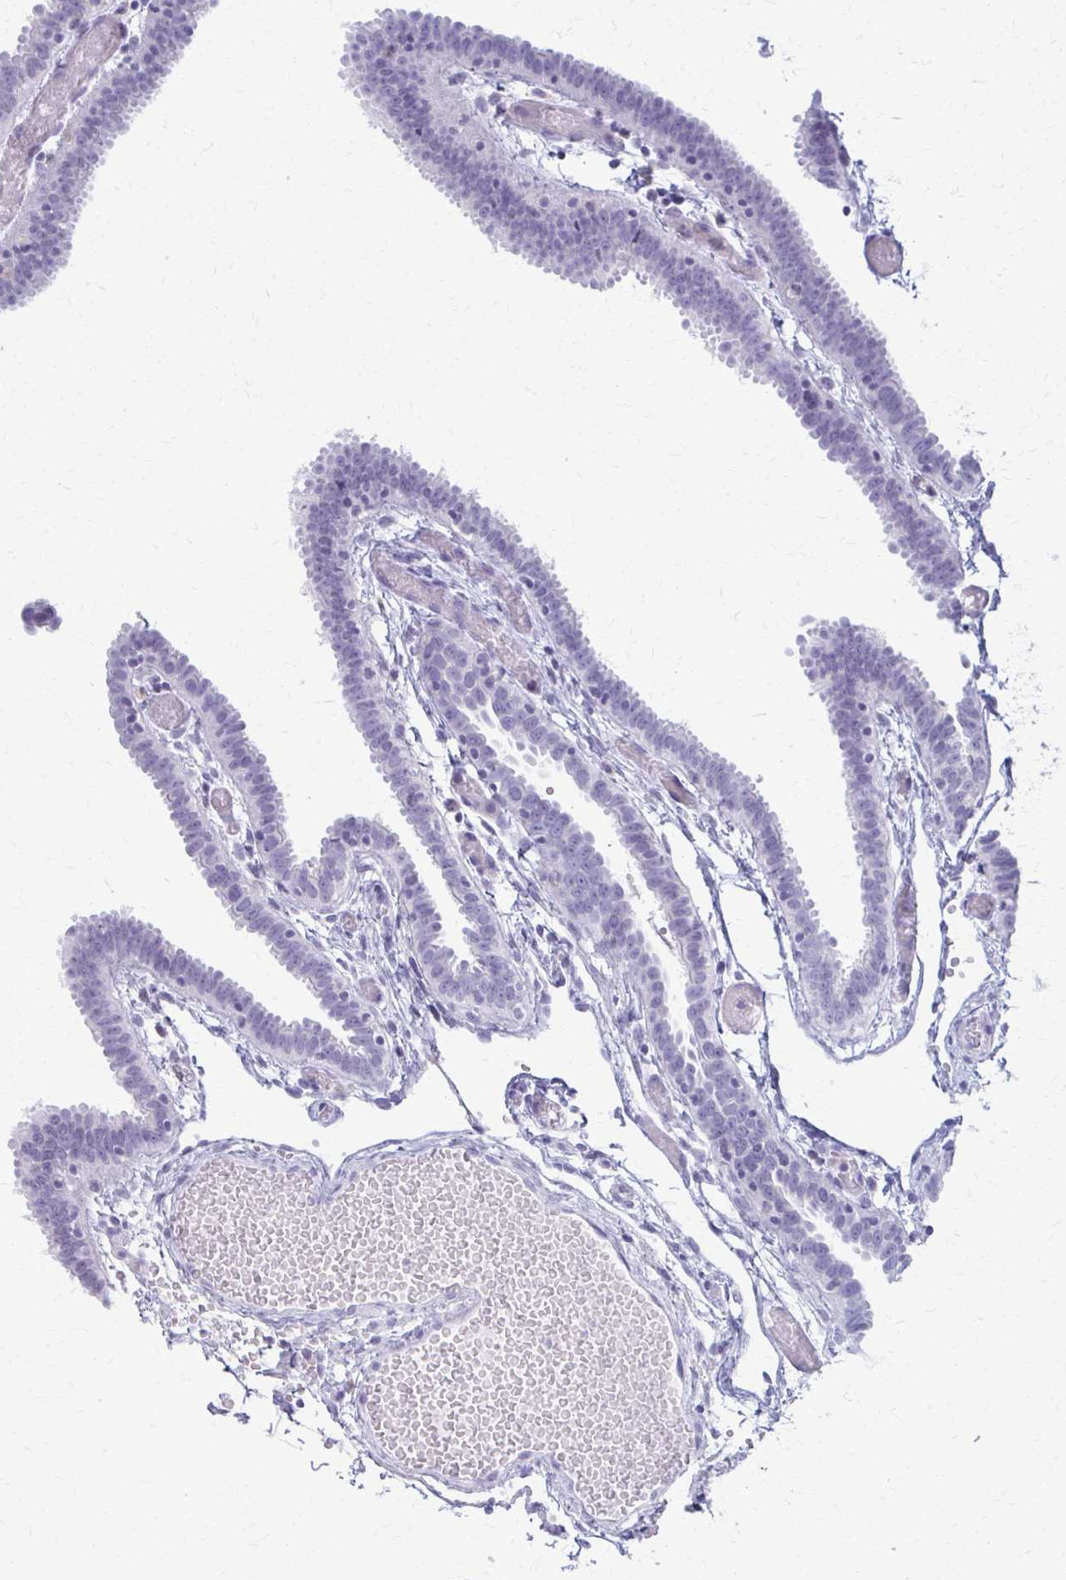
{"staining": {"intensity": "negative", "quantity": "none", "location": "none"}, "tissue": "fallopian tube", "cell_type": "Glandular cells", "image_type": "normal", "snomed": [{"axis": "morphology", "description": "Normal tissue, NOS"}, {"axis": "topography", "description": "Fallopian tube"}], "caption": "Immunohistochemistry image of normal fallopian tube stained for a protein (brown), which exhibits no positivity in glandular cells.", "gene": "ACSM2A", "patient": {"sex": "female", "age": 37}}